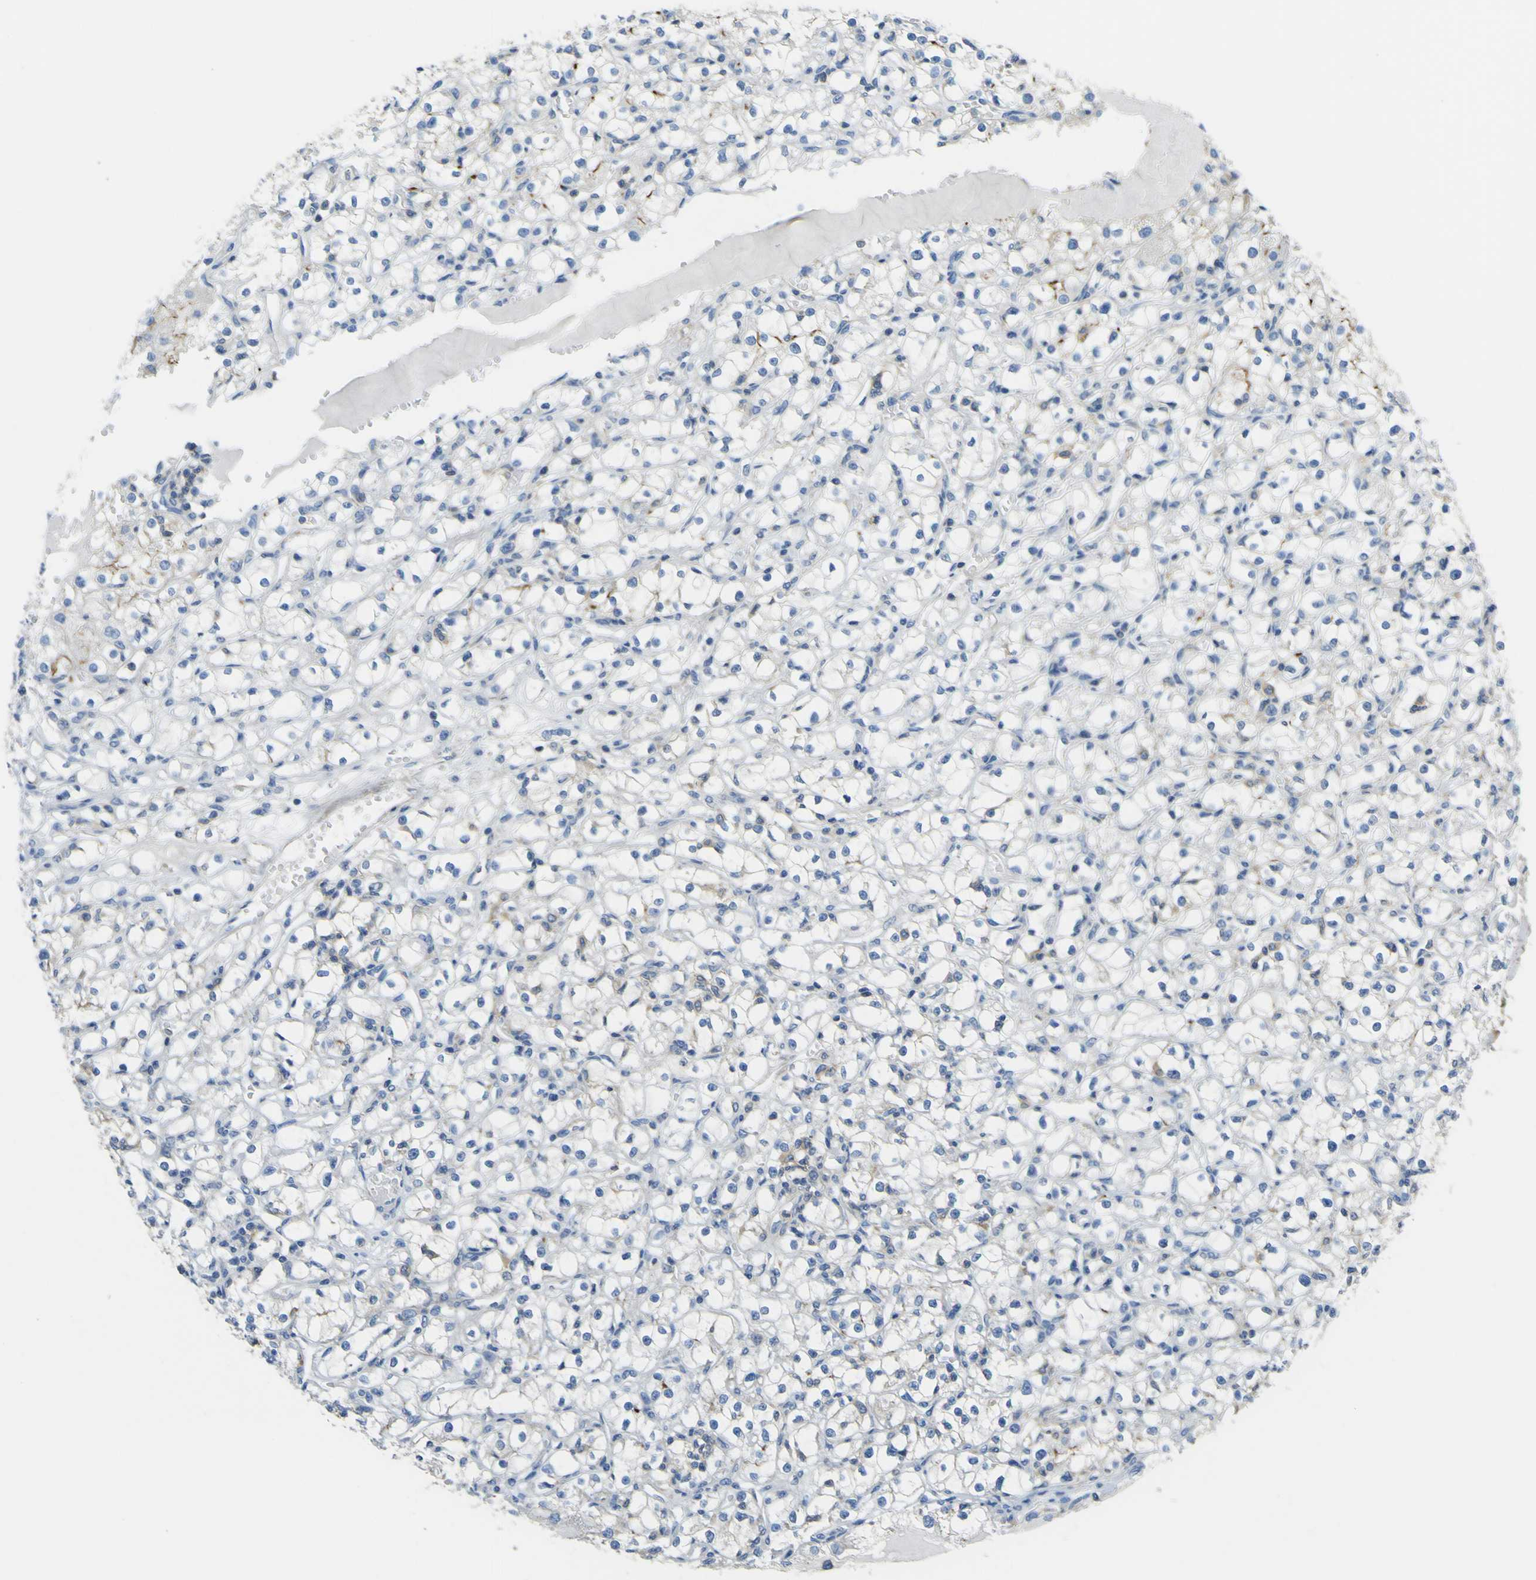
{"staining": {"intensity": "negative", "quantity": "none", "location": "none"}, "tissue": "renal cancer", "cell_type": "Tumor cells", "image_type": "cancer", "snomed": [{"axis": "morphology", "description": "Adenocarcinoma, NOS"}, {"axis": "topography", "description": "Kidney"}], "caption": "Photomicrograph shows no protein staining in tumor cells of adenocarcinoma (renal) tissue. Brightfield microscopy of immunohistochemistry stained with DAB (3,3'-diaminobenzidine) (brown) and hematoxylin (blue), captured at high magnification.", "gene": "OGN", "patient": {"sex": "male", "age": 56}}